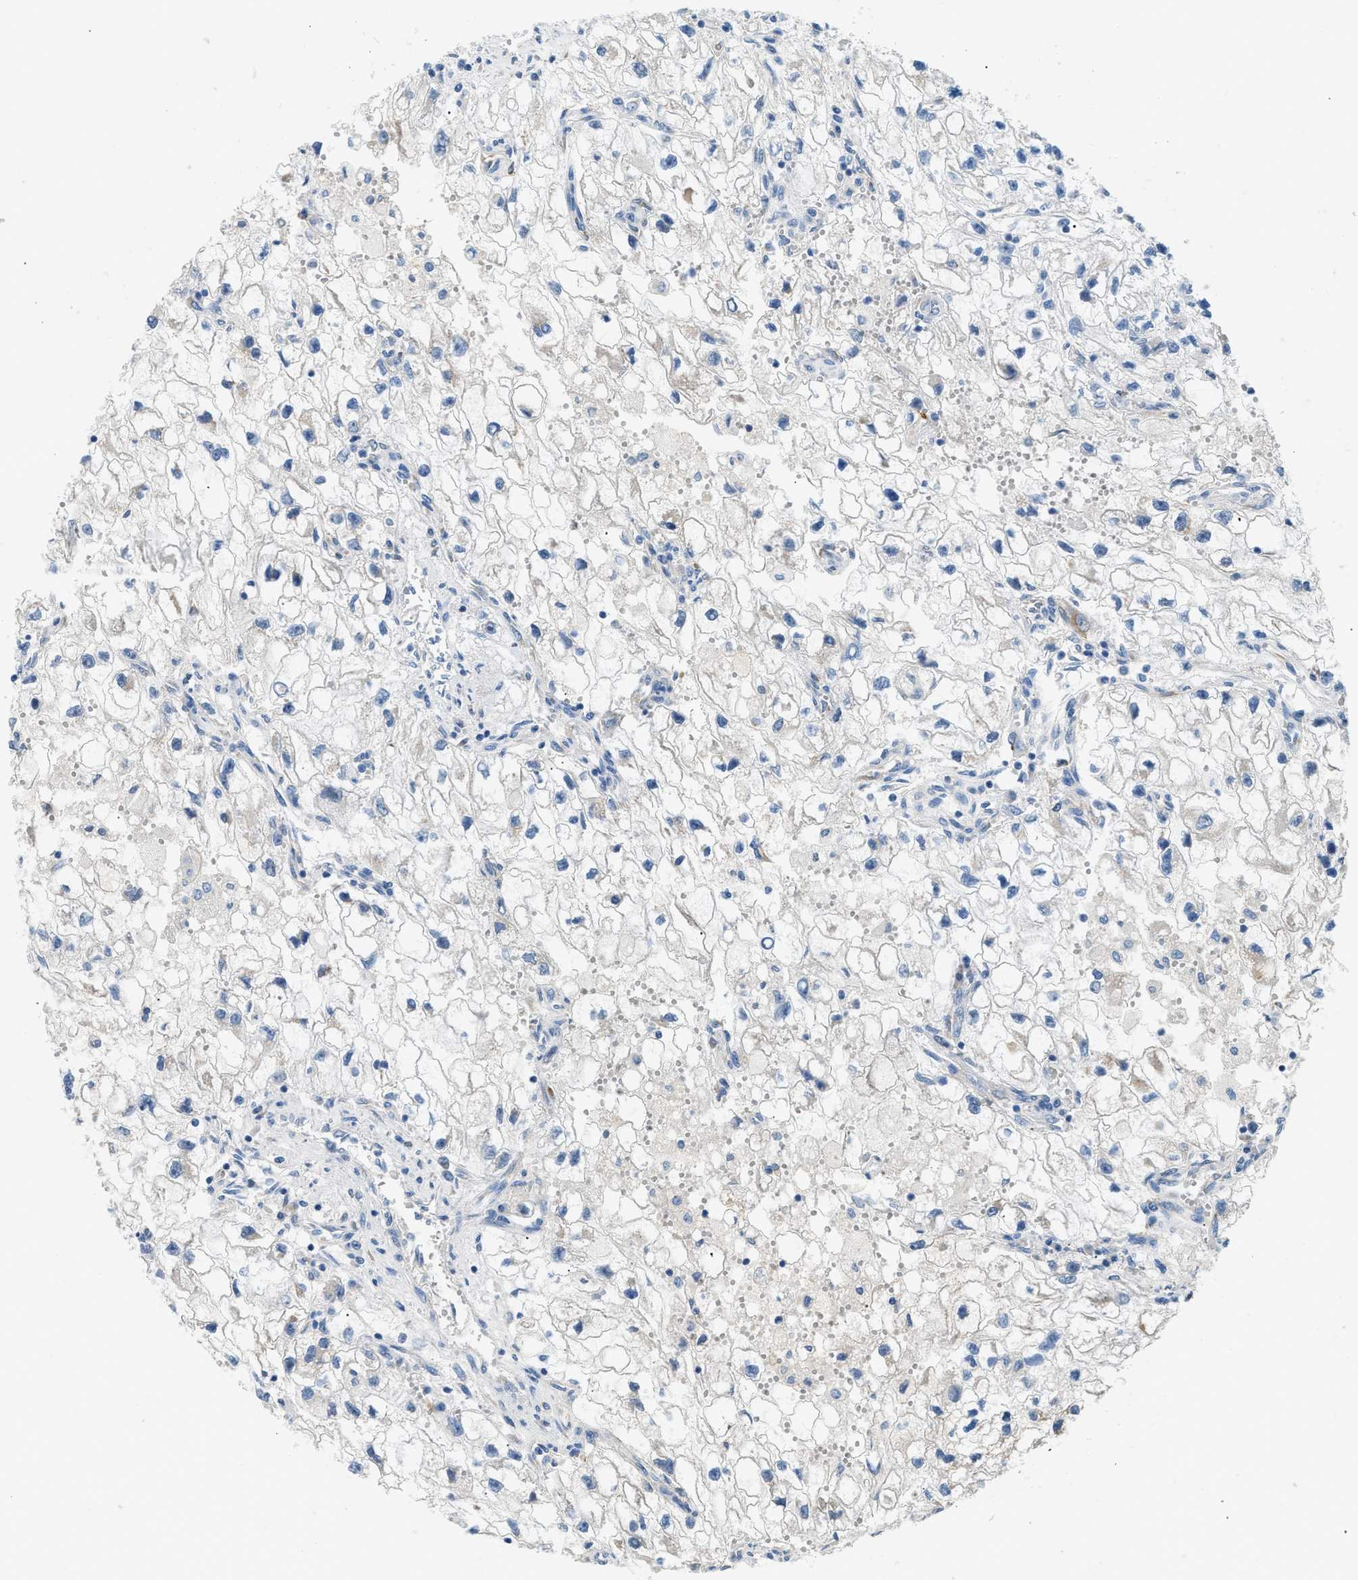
{"staining": {"intensity": "negative", "quantity": "none", "location": "none"}, "tissue": "renal cancer", "cell_type": "Tumor cells", "image_type": "cancer", "snomed": [{"axis": "morphology", "description": "Adenocarcinoma, NOS"}, {"axis": "topography", "description": "Kidney"}], "caption": "DAB immunohistochemical staining of renal cancer displays no significant expression in tumor cells.", "gene": "COL15A1", "patient": {"sex": "female", "age": 70}}